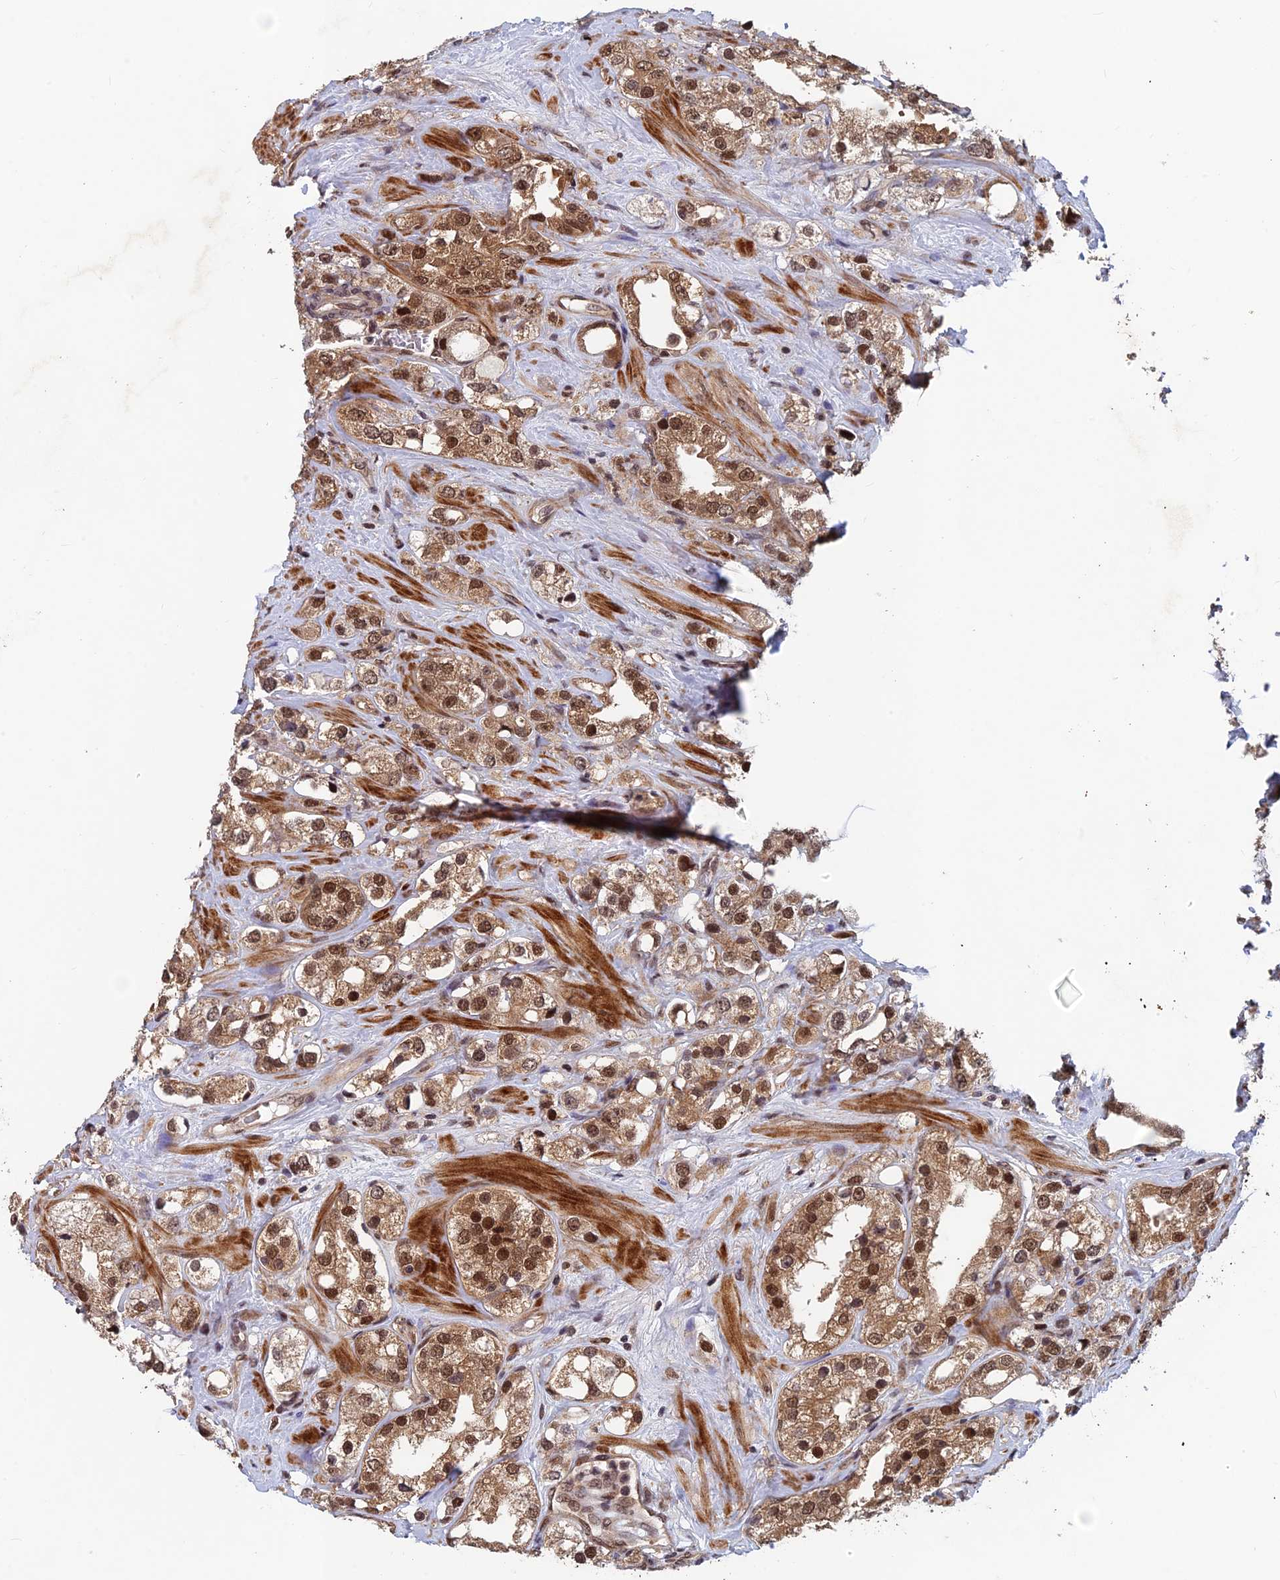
{"staining": {"intensity": "moderate", "quantity": ">75%", "location": "cytoplasmic/membranous,nuclear"}, "tissue": "prostate cancer", "cell_type": "Tumor cells", "image_type": "cancer", "snomed": [{"axis": "morphology", "description": "Adenocarcinoma, NOS"}, {"axis": "topography", "description": "Prostate"}], "caption": "Prostate adenocarcinoma stained with a brown dye exhibits moderate cytoplasmic/membranous and nuclear positive expression in approximately >75% of tumor cells.", "gene": "FAM53C", "patient": {"sex": "male", "age": 79}}